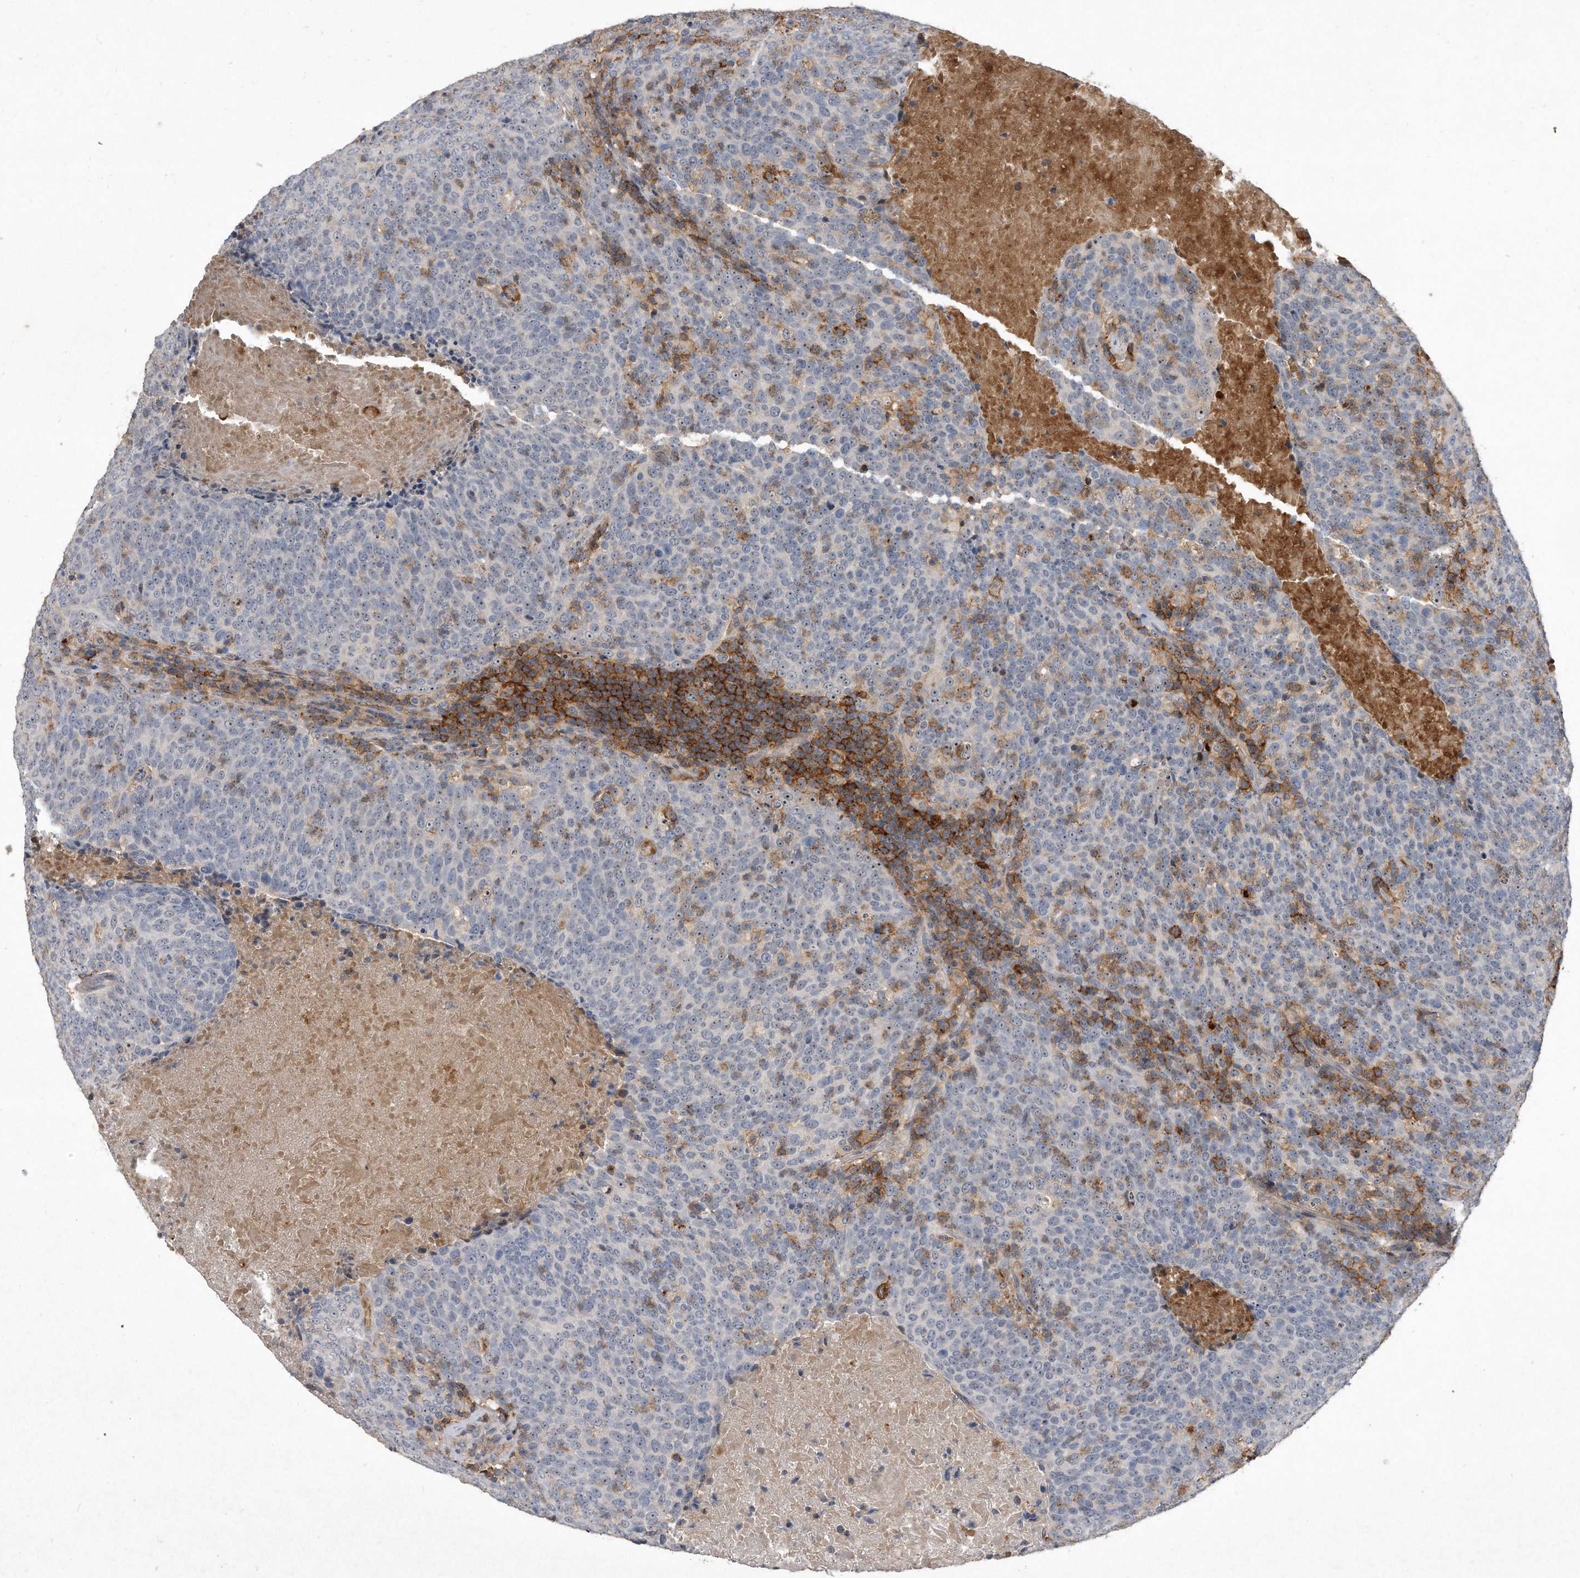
{"staining": {"intensity": "weak", "quantity": "25%-75%", "location": "nuclear"}, "tissue": "head and neck cancer", "cell_type": "Tumor cells", "image_type": "cancer", "snomed": [{"axis": "morphology", "description": "Squamous cell carcinoma, NOS"}, {"axis": "morphology", "description": "Squamous cell carcinoma, metastatic, NOS"}, {"axis": "topography", "description": "Lymph node"}, {"axis": "topography", "description": "Head-Neck"}], "caption": "Head and neck metastatic squamous cell carcinoma tissue shows weak nuclear staining in approximately 25%-75% of tumor cells, visualized by immunohistochemistry. (DAB = brown stain, brightfield microscopy at high magnification).", "gene": "PGBD2", "patient": {"sex": "male", "age": 62}}